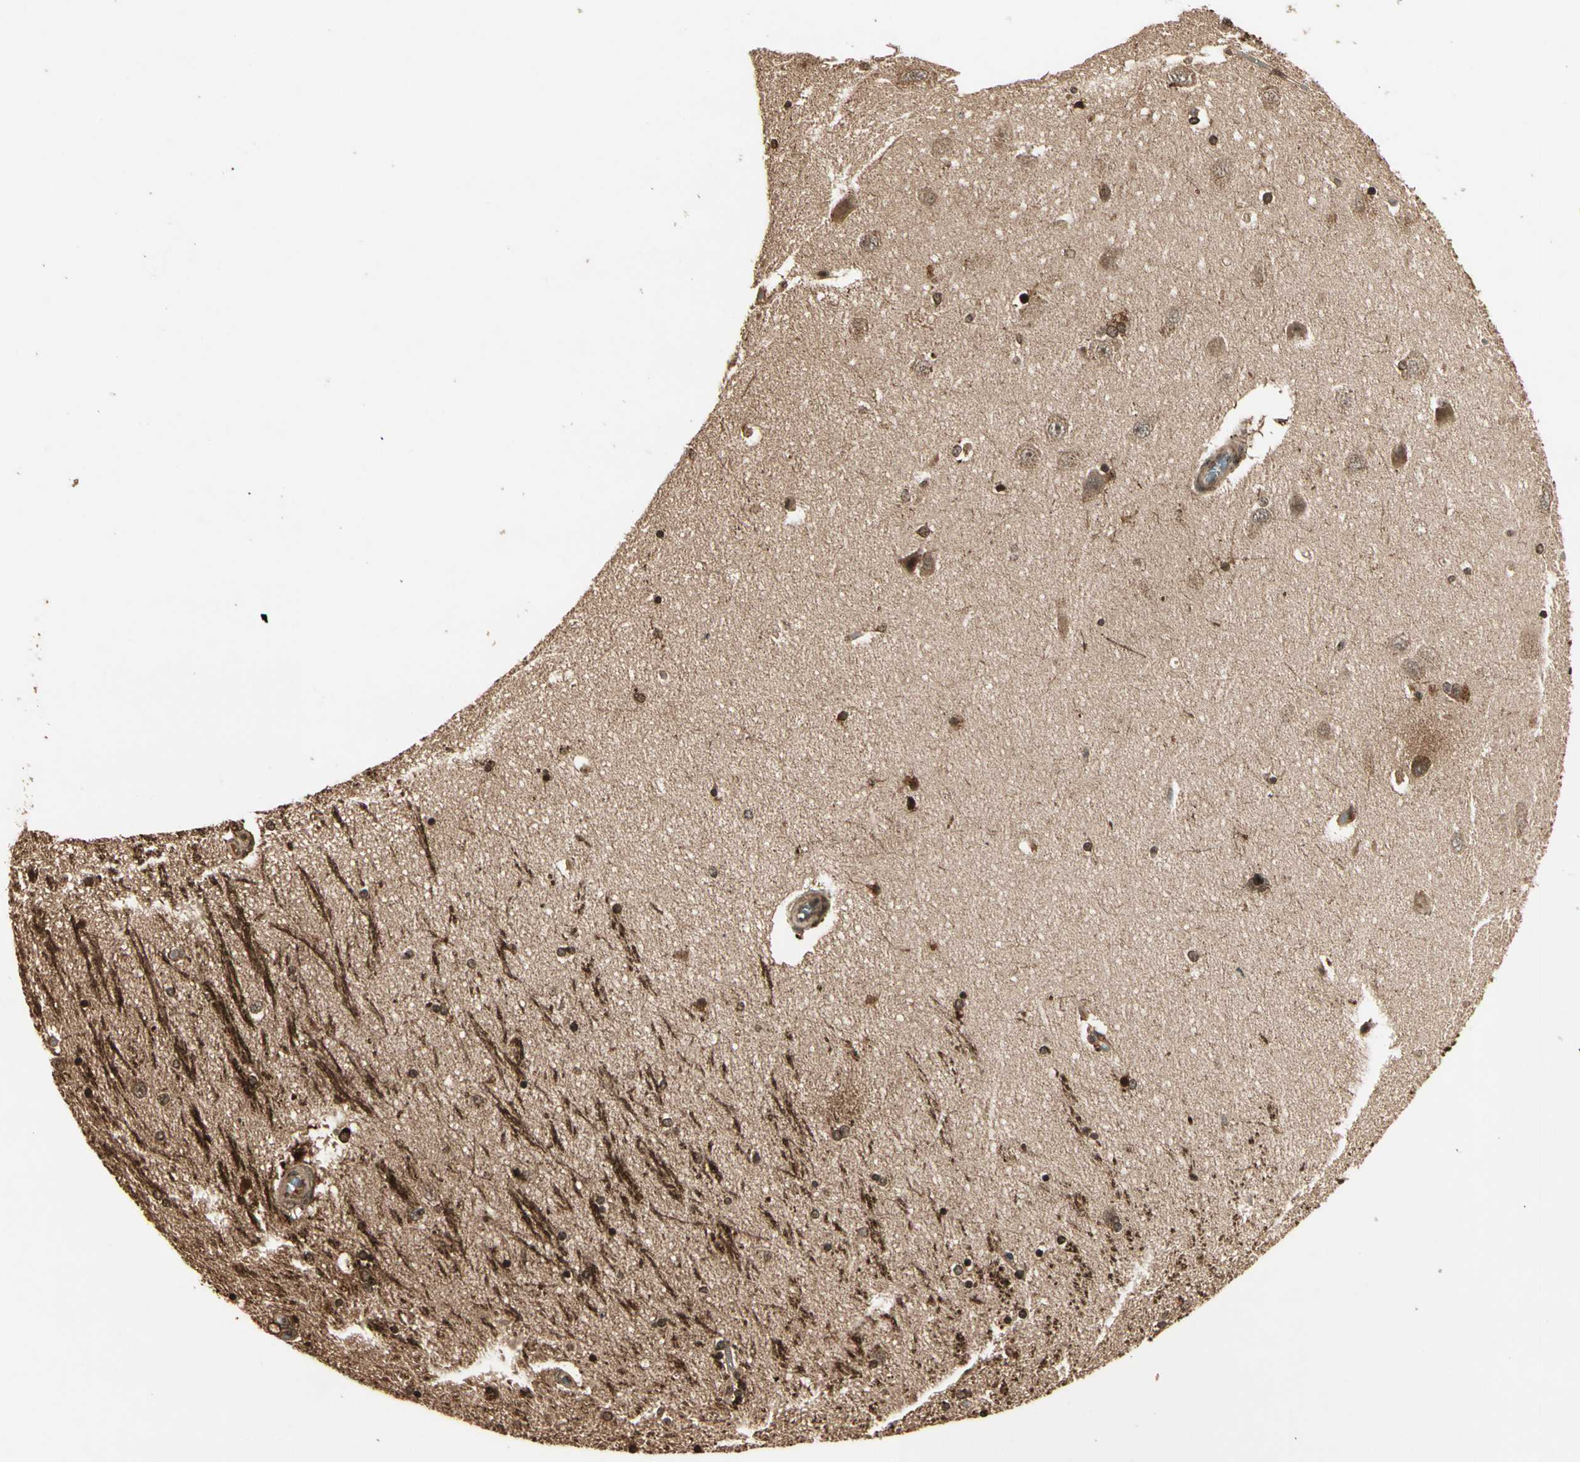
{"staining": {"intensity": "moderate", "quantity": ">75%", "location": "cytoplasmic/membranous,nuclear"}, "tissue": "hippocampus", "cell_type": "Glial cells", "image_type": "normal", "snomed": [{"axis": "morphology", "description": "Normal tissue, NOS"}, {"axis": "topography", "description": "Hippocampus"}], "caption": "High-magnification brightfield microscopy of unremarkable hippocampus stained with DAB (3,3'-diaminobenzidine) (brown) and counterstained with hematoxylin (blue). glial cells exhibit moderate cytoplasmic/membranous,nuclear staining is seen in about>75% of cells.", "gene": "RFFL", "patient": {"sex": "female", "age": 54}}